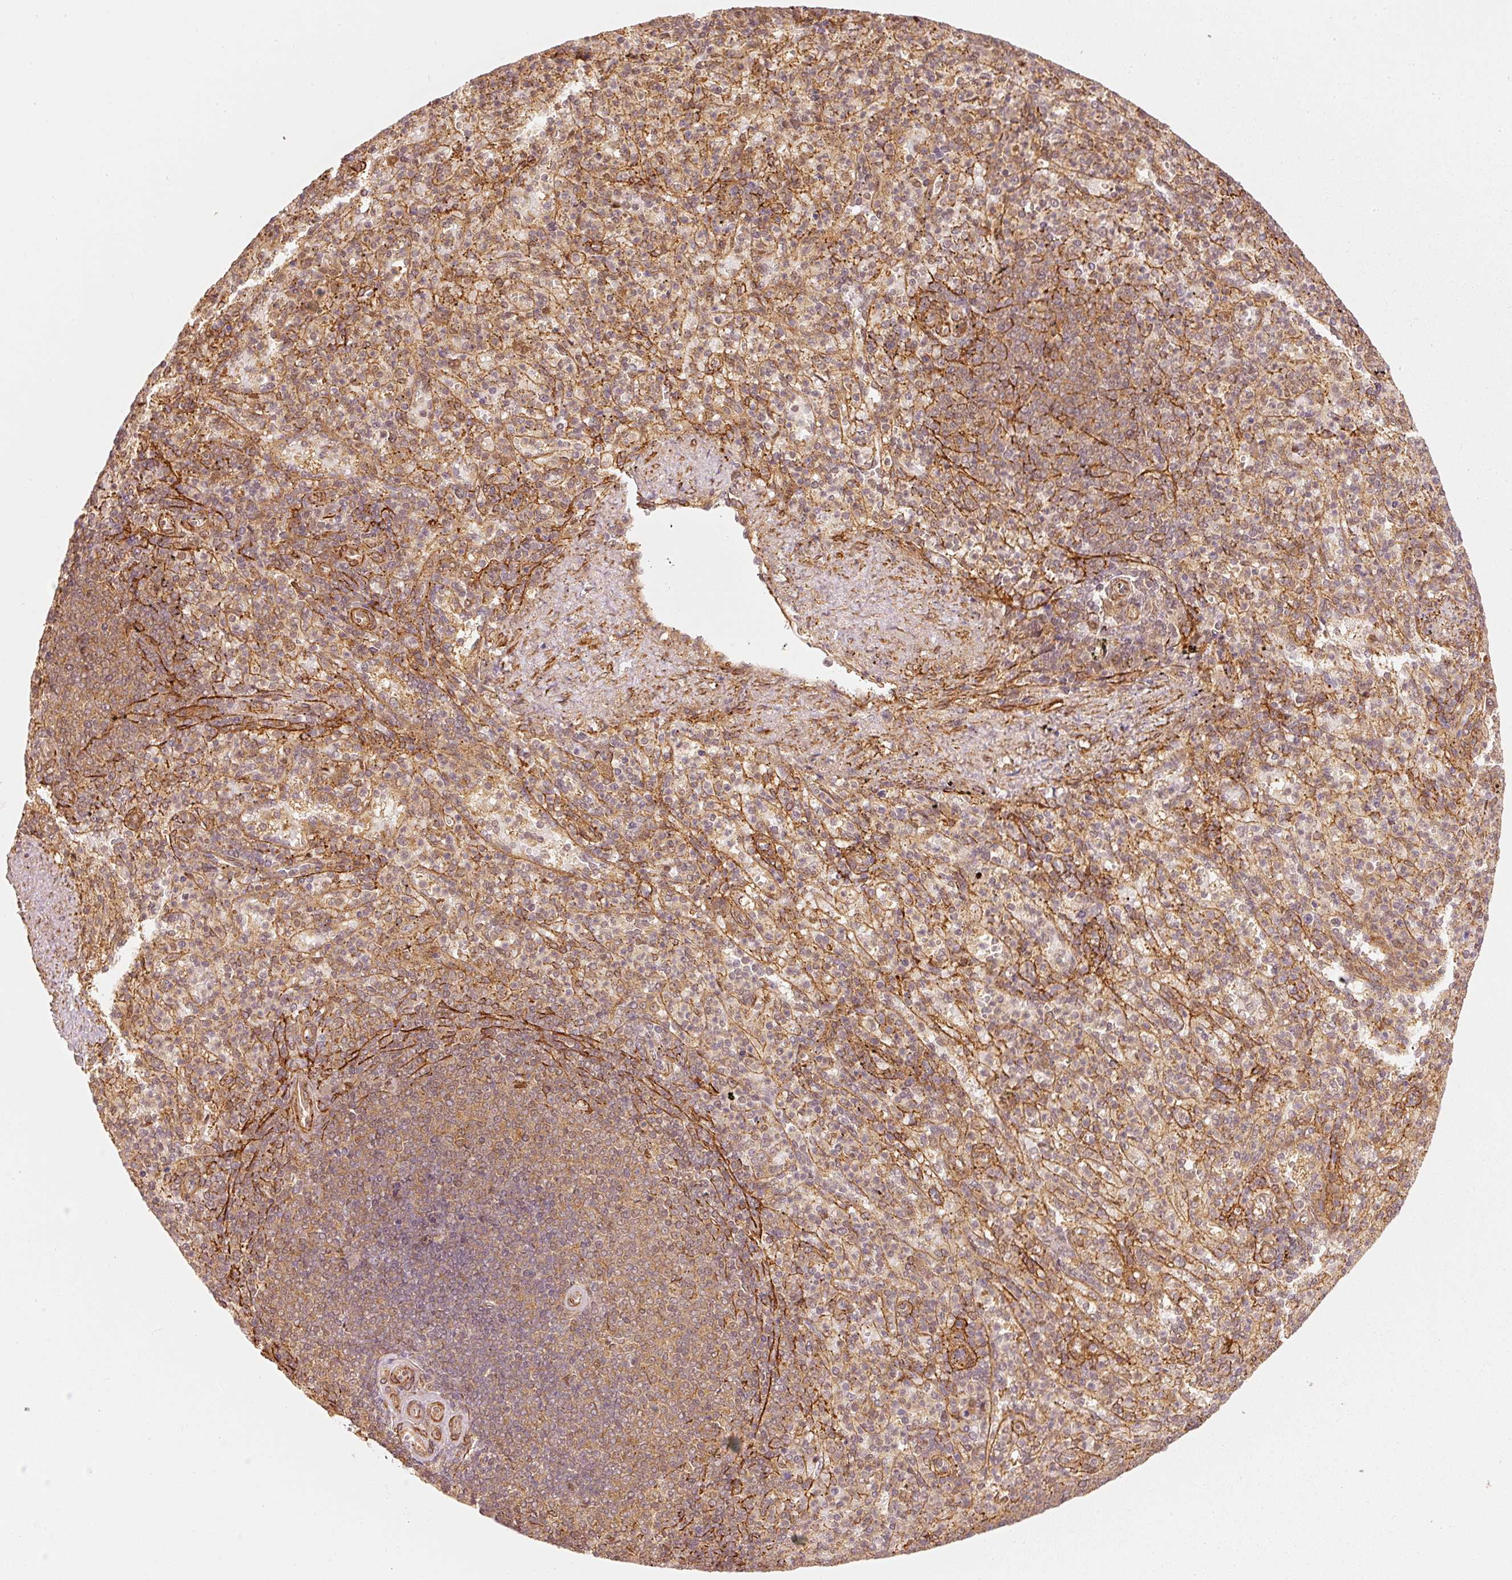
{"staining": {"intensity": "moderate", "quantity": ">75%", "location": "cytoplasmic/membranous"}, "tissue": "spleen", "cell_type": "Cells in red pulp", "image_type": "normal", "snomed": [{"axis": "morphology", "description": "Normal tissue, NOS"}, {"axis": "topography", "description": "Spleen"}], "caption": "An IHC histopathology image of benign tissue is shown. Protein staining in brown shows moderate cytoplasmic/membranous positivity in spleen within cells in red pulp.", "gene": "PSMD1", "patient": {"sex": "female", "age": 74}}